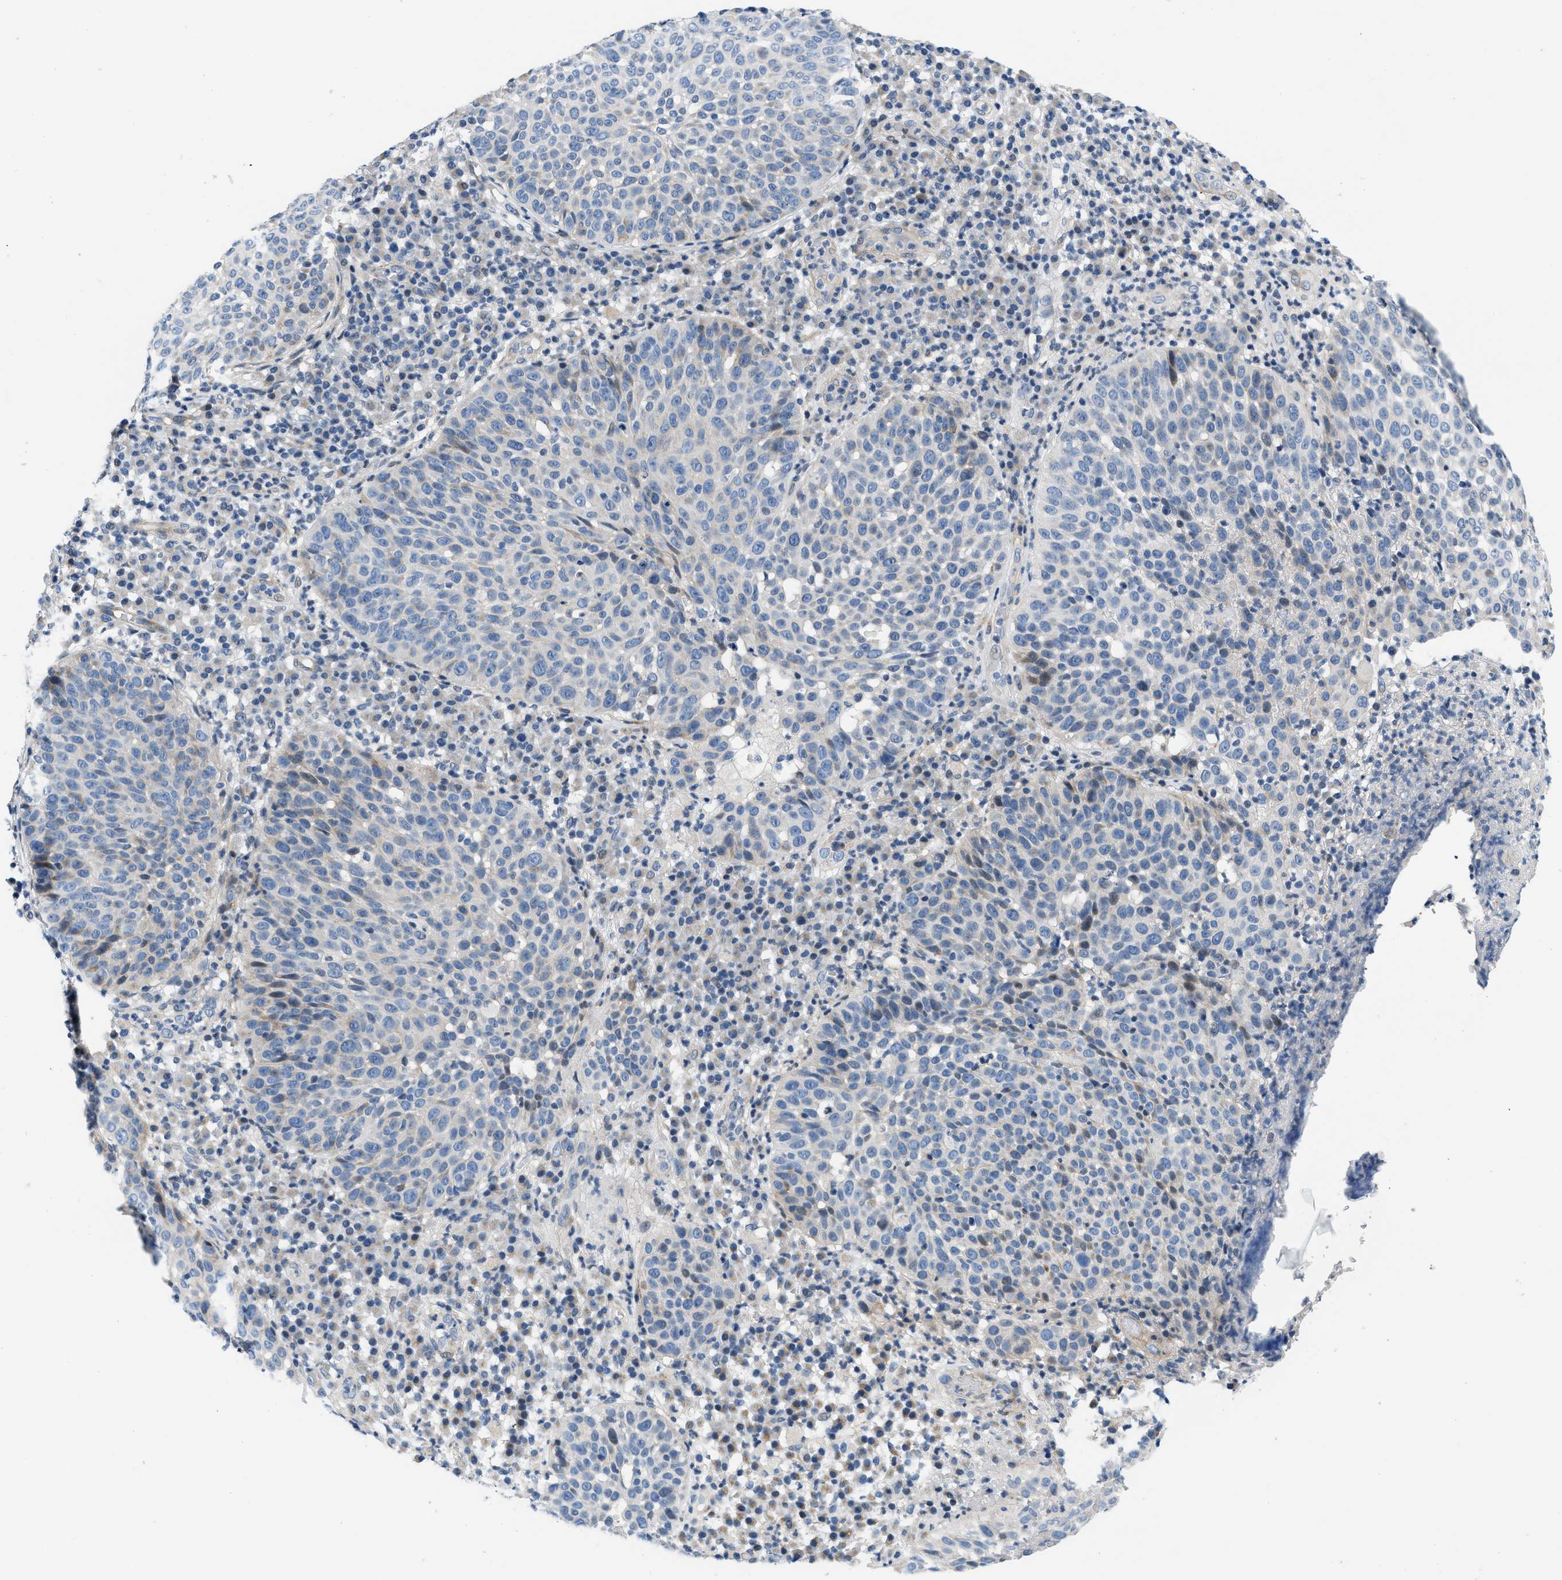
{"staining": {"intensity": "weak", "quantity": "<25%", "location": "cytoplasmic/membranous"}, "tissue": "skin cancer", "cell_type": "Tumor cells", "image_type": "cancer", "snomed": [{"axis": "morphology", "description": "Squamous cell carcinoma in situ, NOS"}, {"axis": "morphology", "description": "Squamous cell carcinoma, NOS"}, {"axis": "topography", "description": "Skin"}], "caption": "Skin cancer was stained to show a protein in brown. There is no significant expression in tumor cells.", "gene": "FDCSP", "patient": {"sex": "male", "age": 93}}